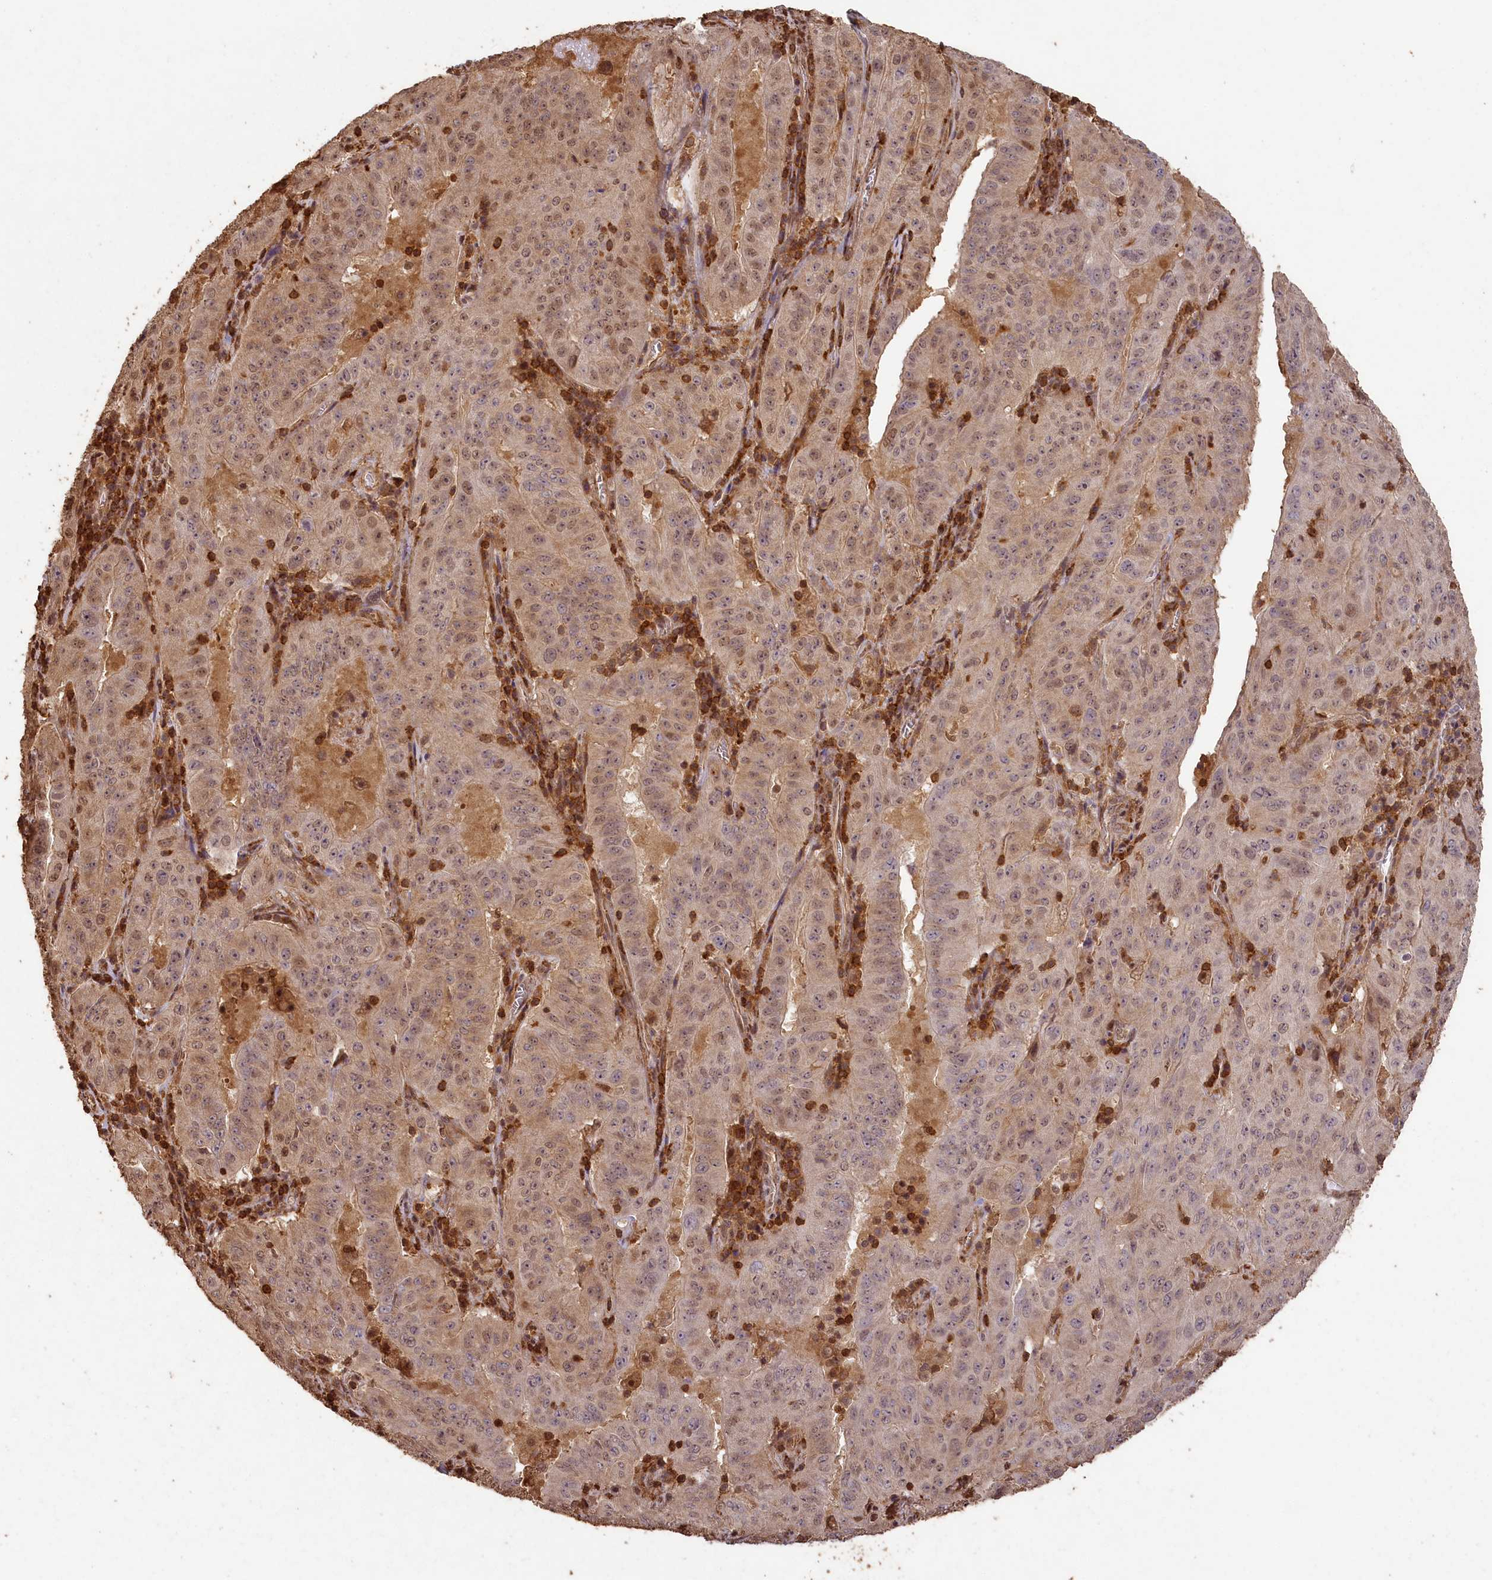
{"staining": {"intensity": "weak", "quantity": "25%-75%", "location": "nuclear"}, "tissue": "pancreatic cancer", "cell_type": "Tumor cells", "image_type": "cancer", "snomed": [{"axis": "morphology", "description": "Adenocarcinoma, NOS"}, {"axis": "topography", "description": "Pancreas"}], "caption": "Immunohistochemical staining of human pancreatic cancer (adenocarcinoma) shows low levels of weak nuclear protein positivity in about 25%-75% of tumor cells.", "gene": "MADD", "patient": {"sex": "male", "age": 63}}